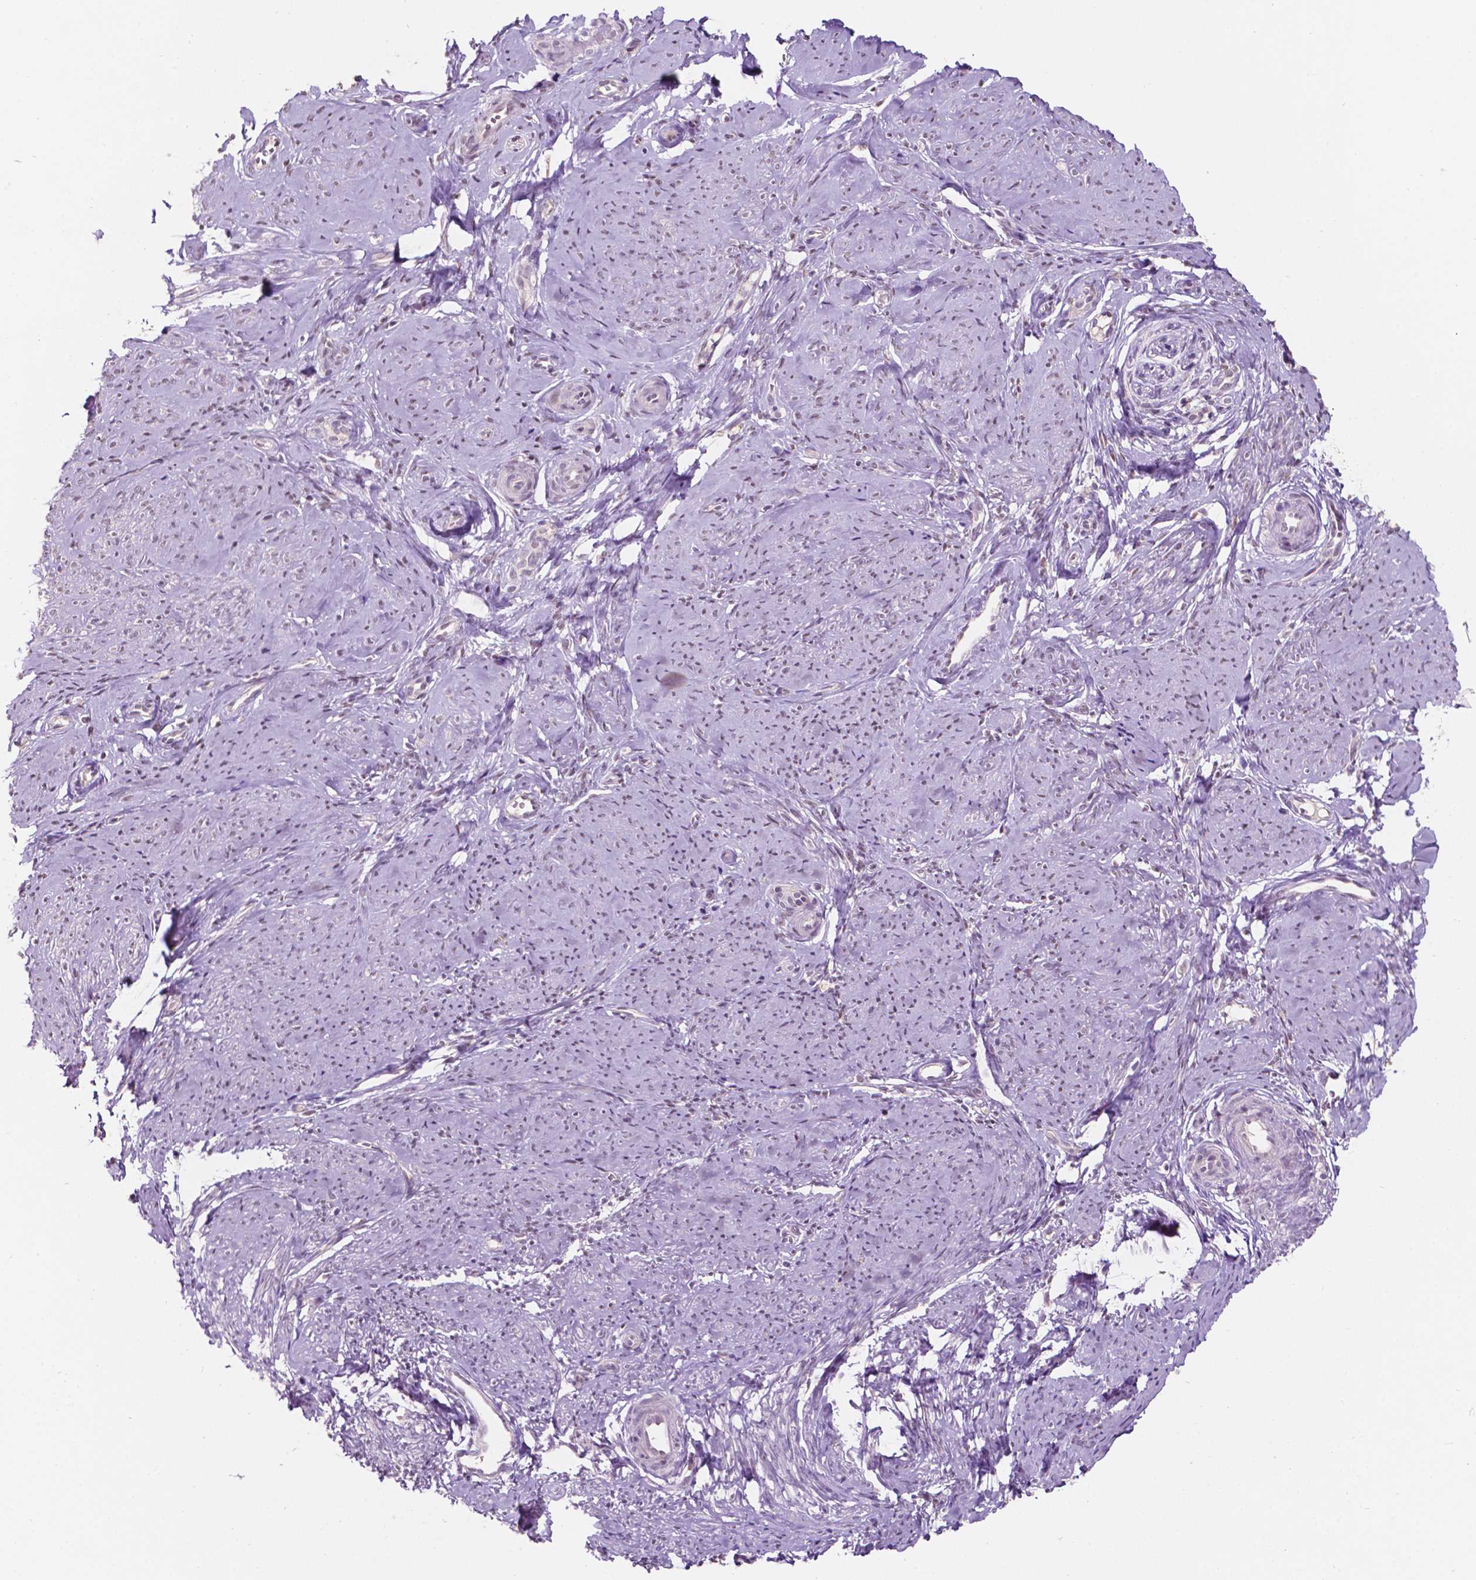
{"staining": {"intensity": "negative", "quantity": "none", "location": "none"}, "tissue": "smooth muscle", "cell_type": "Smooth muscle cells", "image_type": "normal", "snomed": [{"axis": "morphology", "description": "Normal tissue, NOS"}, {"axis": "topography", "description": "Smooth muscle"}], "caption": "Immunohistochemistry of normal human smooth muscle exhibits no positivity in smooth muscle cells.", "gene": "TM6SF2", "patient": {"sex": "female", "age": 48}}